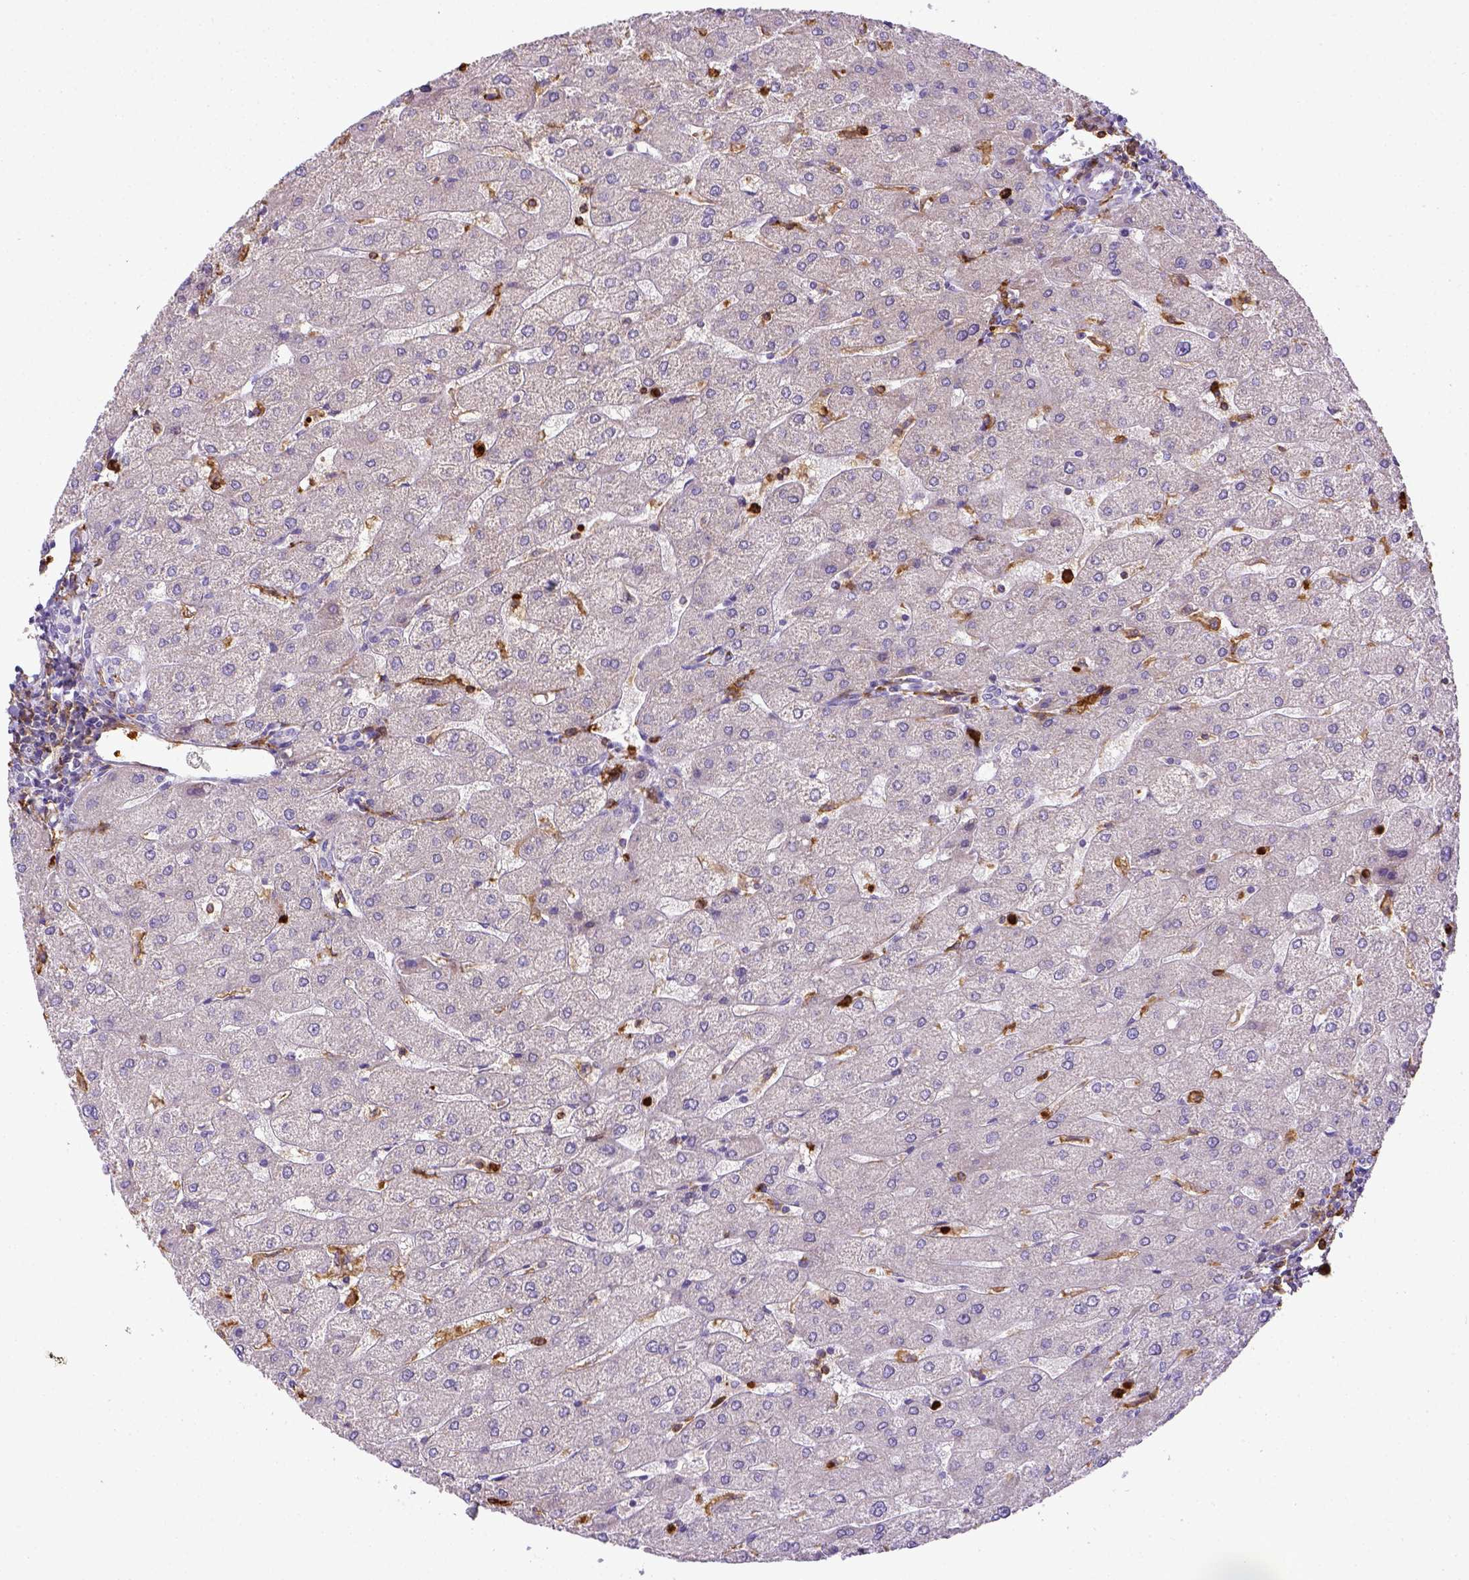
{"staining": {"intensity": "negative", "quantity": "none", "location": "none"}, "tissue": "liver", "cell_type": "Cholangiocytes", "image_type": "normal", "snomed": [{"axis": "morphology", "description": "Normal tissue, NOS"}, {"axis": "topography", "description": "Liver"}], "caption": "Liver stained for a protein using immunohistochemistry shows no positivity cholangiocytes.", "gene": "ITGAM", "patient": {"sex": "male", "age": 67}}